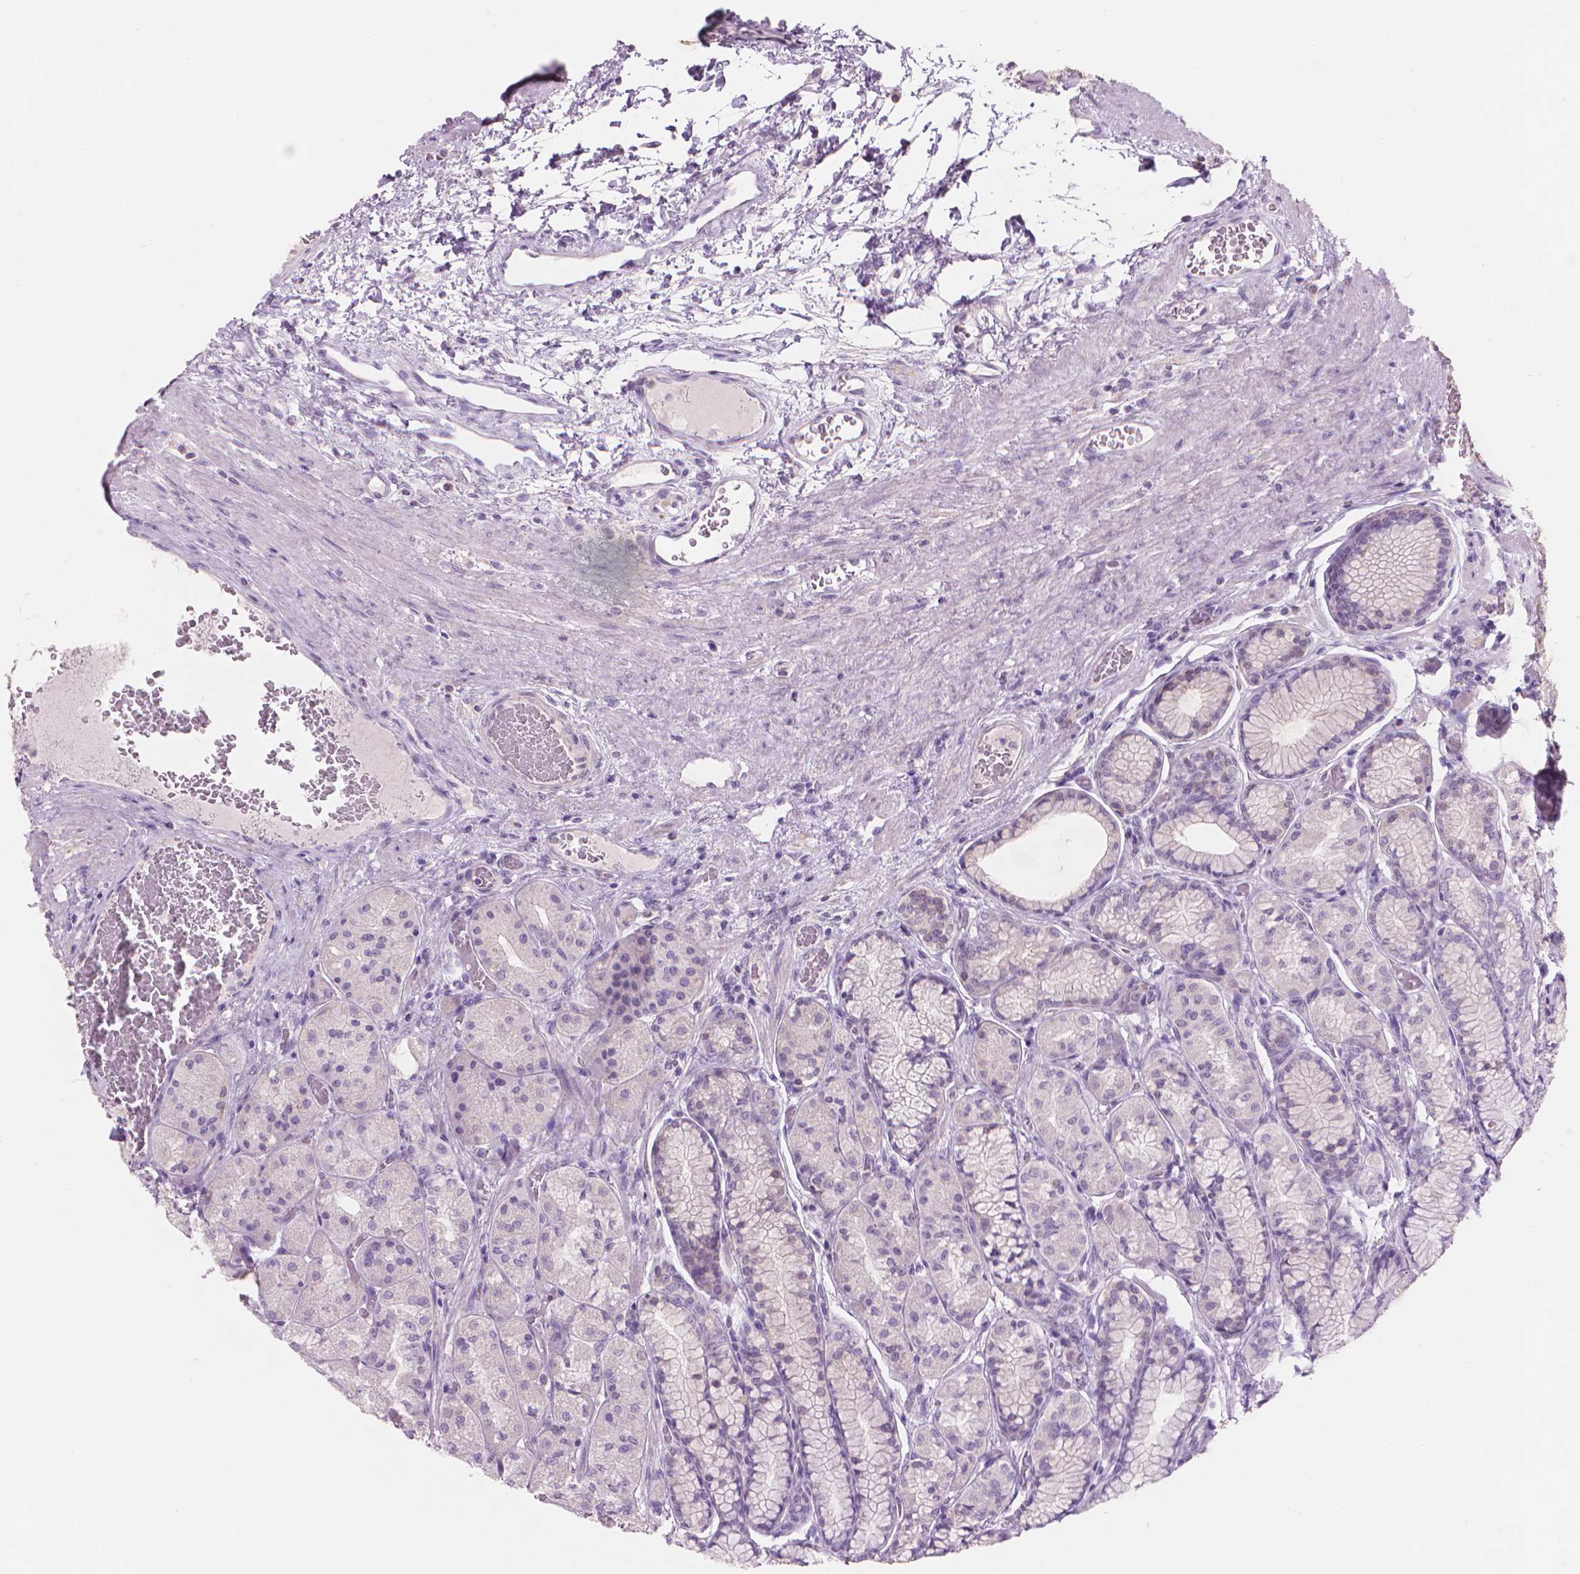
{"staining": {"intensity": "negative", "quantity": "none", "location": "none"}, "tissue": "stomach", "cell_type": "Glandular cells", "image_type": "normal", "snomed": [{"axis": "morphology", "description": "Normal tissue, NOS"}, {"axis": "morphology", "description": "Adenocarcinoma, NOS"}, {"axis": "morphology", "description": "Adenocarcinoma, High grade"}, {"axis": "topography", "description": "Stomach, upper"}, {"axis": "topography", "description": "Stomach"}], "caption": "An image of stomach stained for a protein exhibits no brown staining in glandular cells. (DAB (3,3'-diaminobenzidine) immunohistochemistry (IHC) visualized using brightfield microscopy, high magnification).", "gene": "ENO2", "patient": {"sex": "female", "age": 65}}